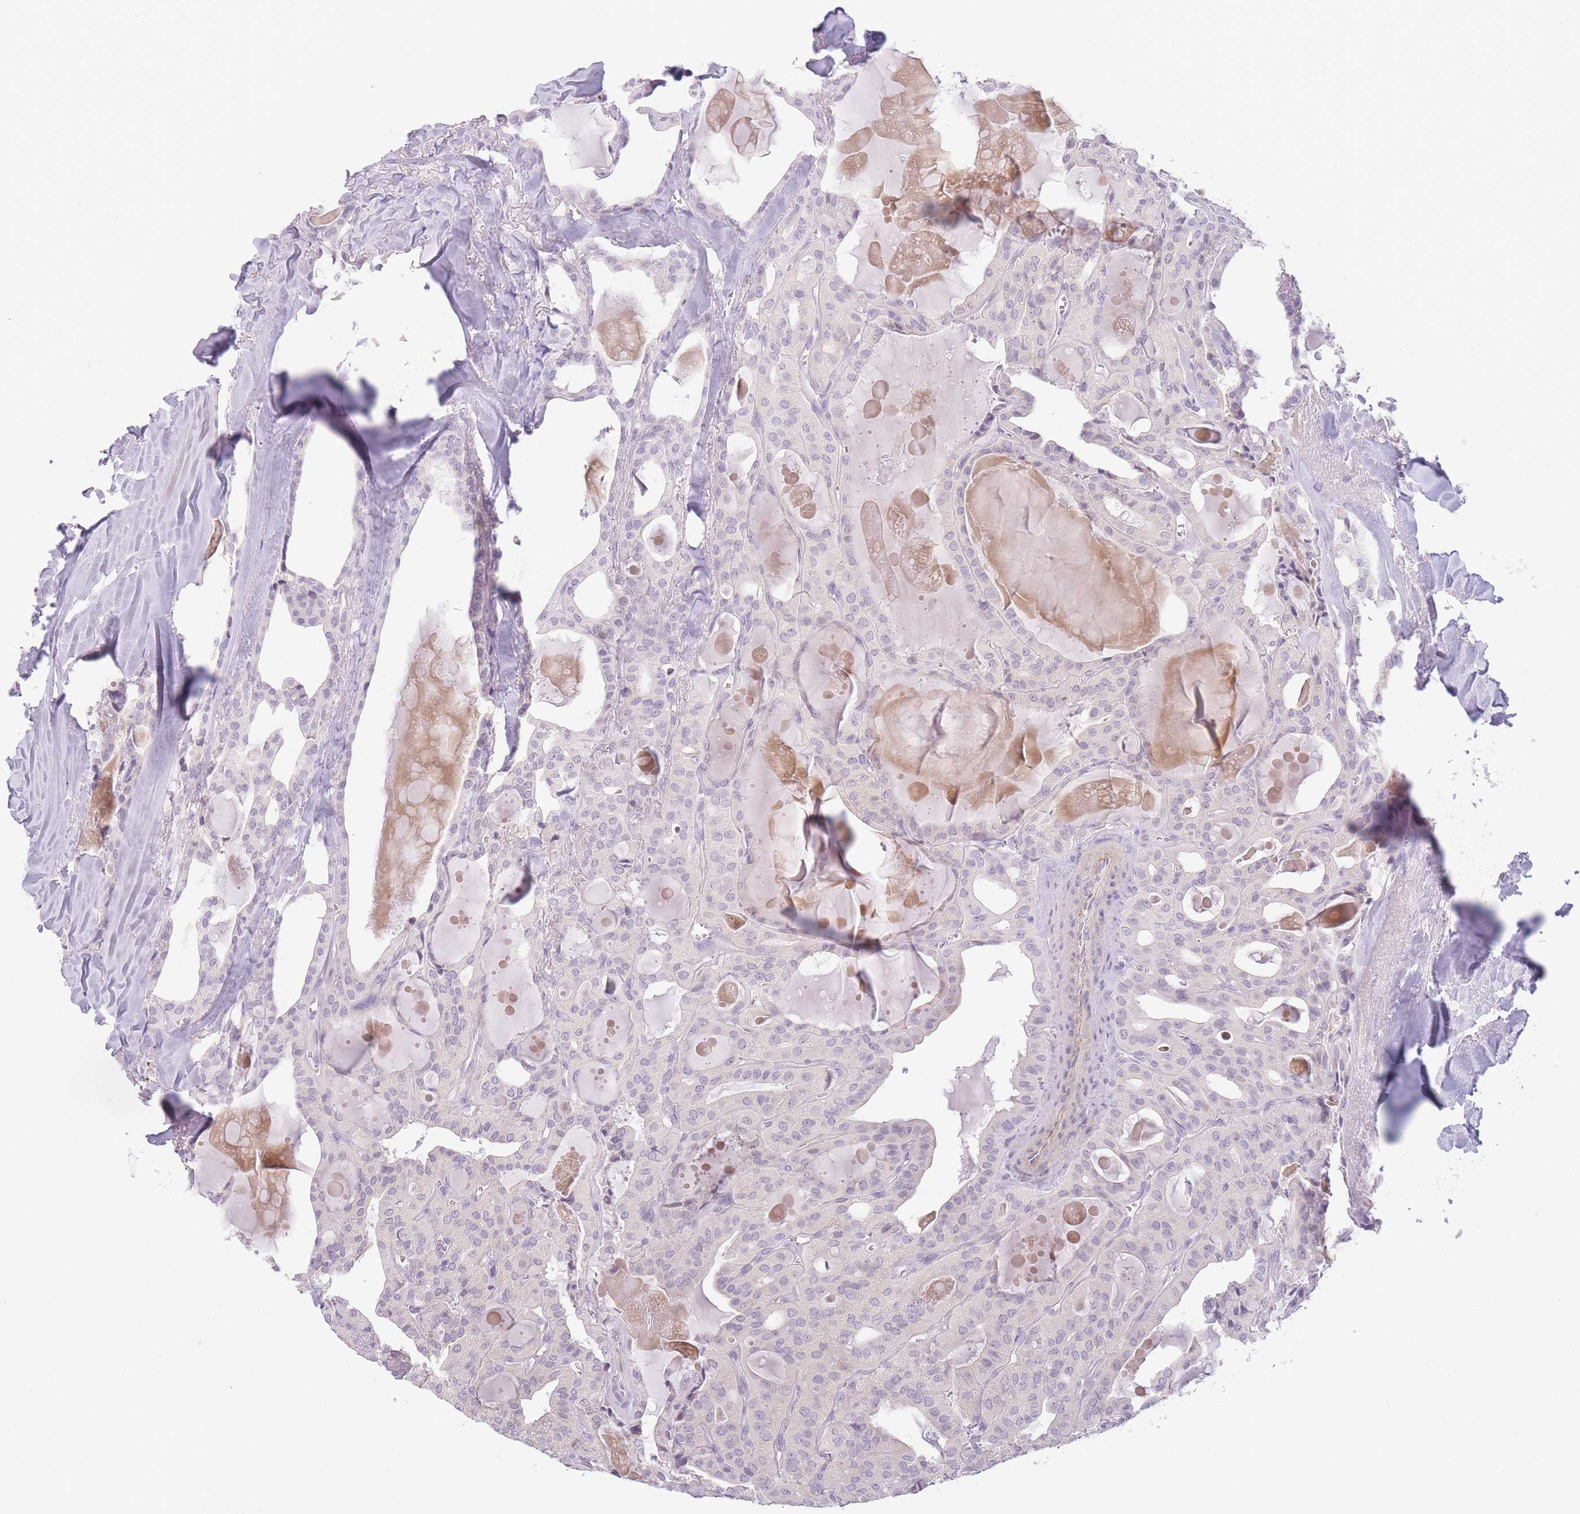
{"staining": {"intensity": "negative", "quantity": "none", "location": "none"}, "tissue": "thyroid cancer", "cell_type": "Tumor cells", "image_type": "cancer", "snomed": [{"axis": "morphology", "description": "Papillary adenocarcinoma, NOS"}, {"axis": "topography", "description": "Thyroid gland"}], "caption": "Thyroid cancer (papillary adenocarcinoma) was stained to show a protein in brown. There is no significant positivity in tumor cells.", "gene": "TMEM236", "patient": {"sex": "male", "age": 52}}